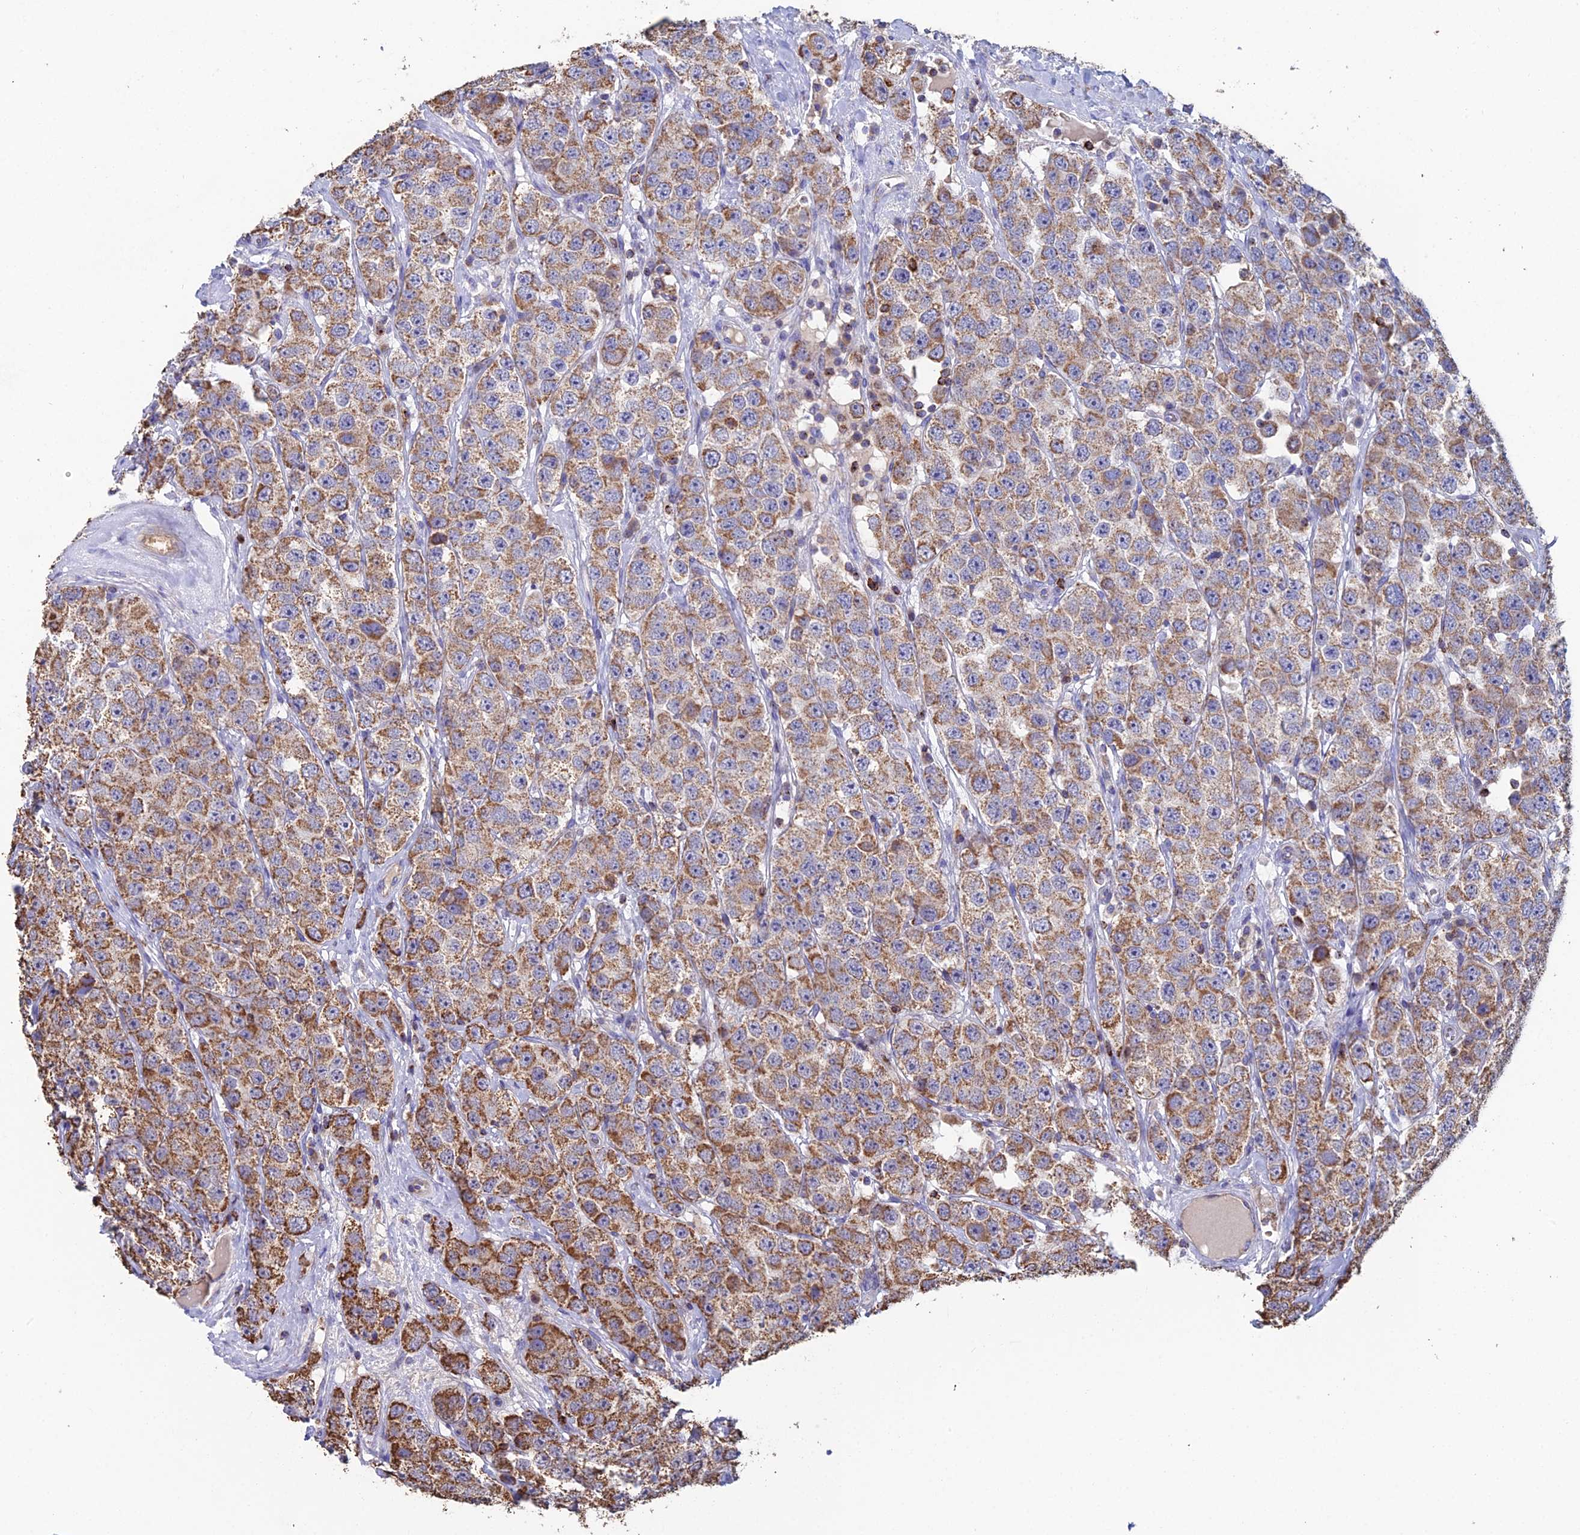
{"staining": {"intensity": "moderate", "quantity": ">75%", "location": "cytoplasmic/membranous"}, "tissue": "testis cancer", "cell_type": "Tumor cells", "image_type": "cancer", "snomed": [{"axis": "morphology", "description": "Seminoma, NOS"}, {"axis": "topography", "description": "Testis"}], "caption": "Immunohistochemical staining of human testis seminoma exhibits moderate cytoplasmic/membranous protein positivity in approximately >75% of tumor cells.", "gene": "SPOCK2", "patient": {"sex": "male", "age": 28}}